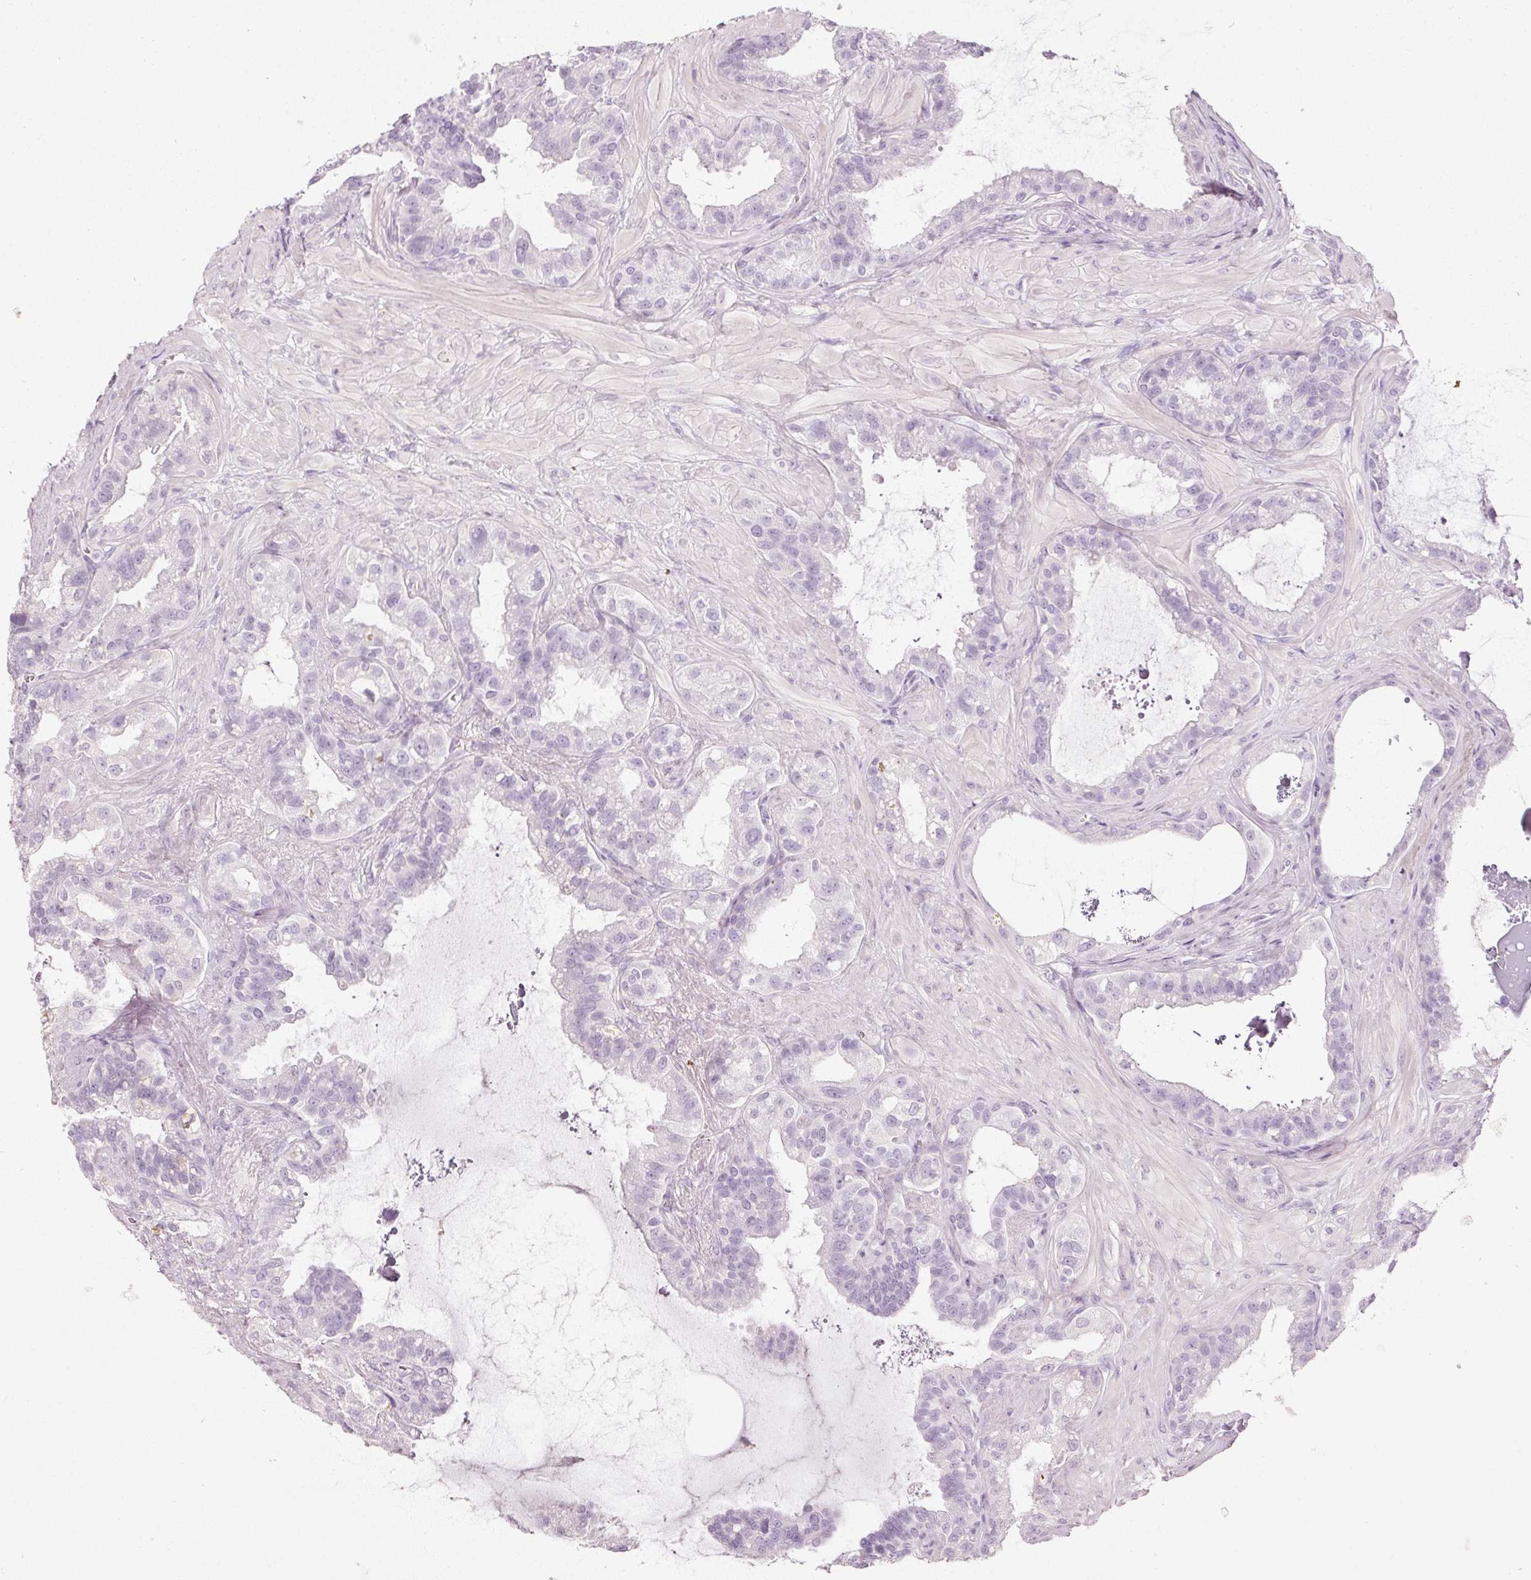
{"staining": {"intensity": "negative", "quantity": "none", "location": "none"}, "tissue": "seminal vesicle", "cell_type": "Glandular cells", "image_type": "normal", "snomed": [{"axis": "morphology", "description": "Normal tissue, NOS"}, {"axis": "topography", "description": "Seminal veicle"}, {"axis": "topography", "description": "Peripheral nerve tissue"}], "caption": "Normal seminal vesicle was stained to show a protein in brown. There is no significant positivity in glandular cells. (Immunohistochemistry, brightfield microscopy, high magnification).", "gene": "MUC5AC", "patient": {"sex": "male", "age": 76}}